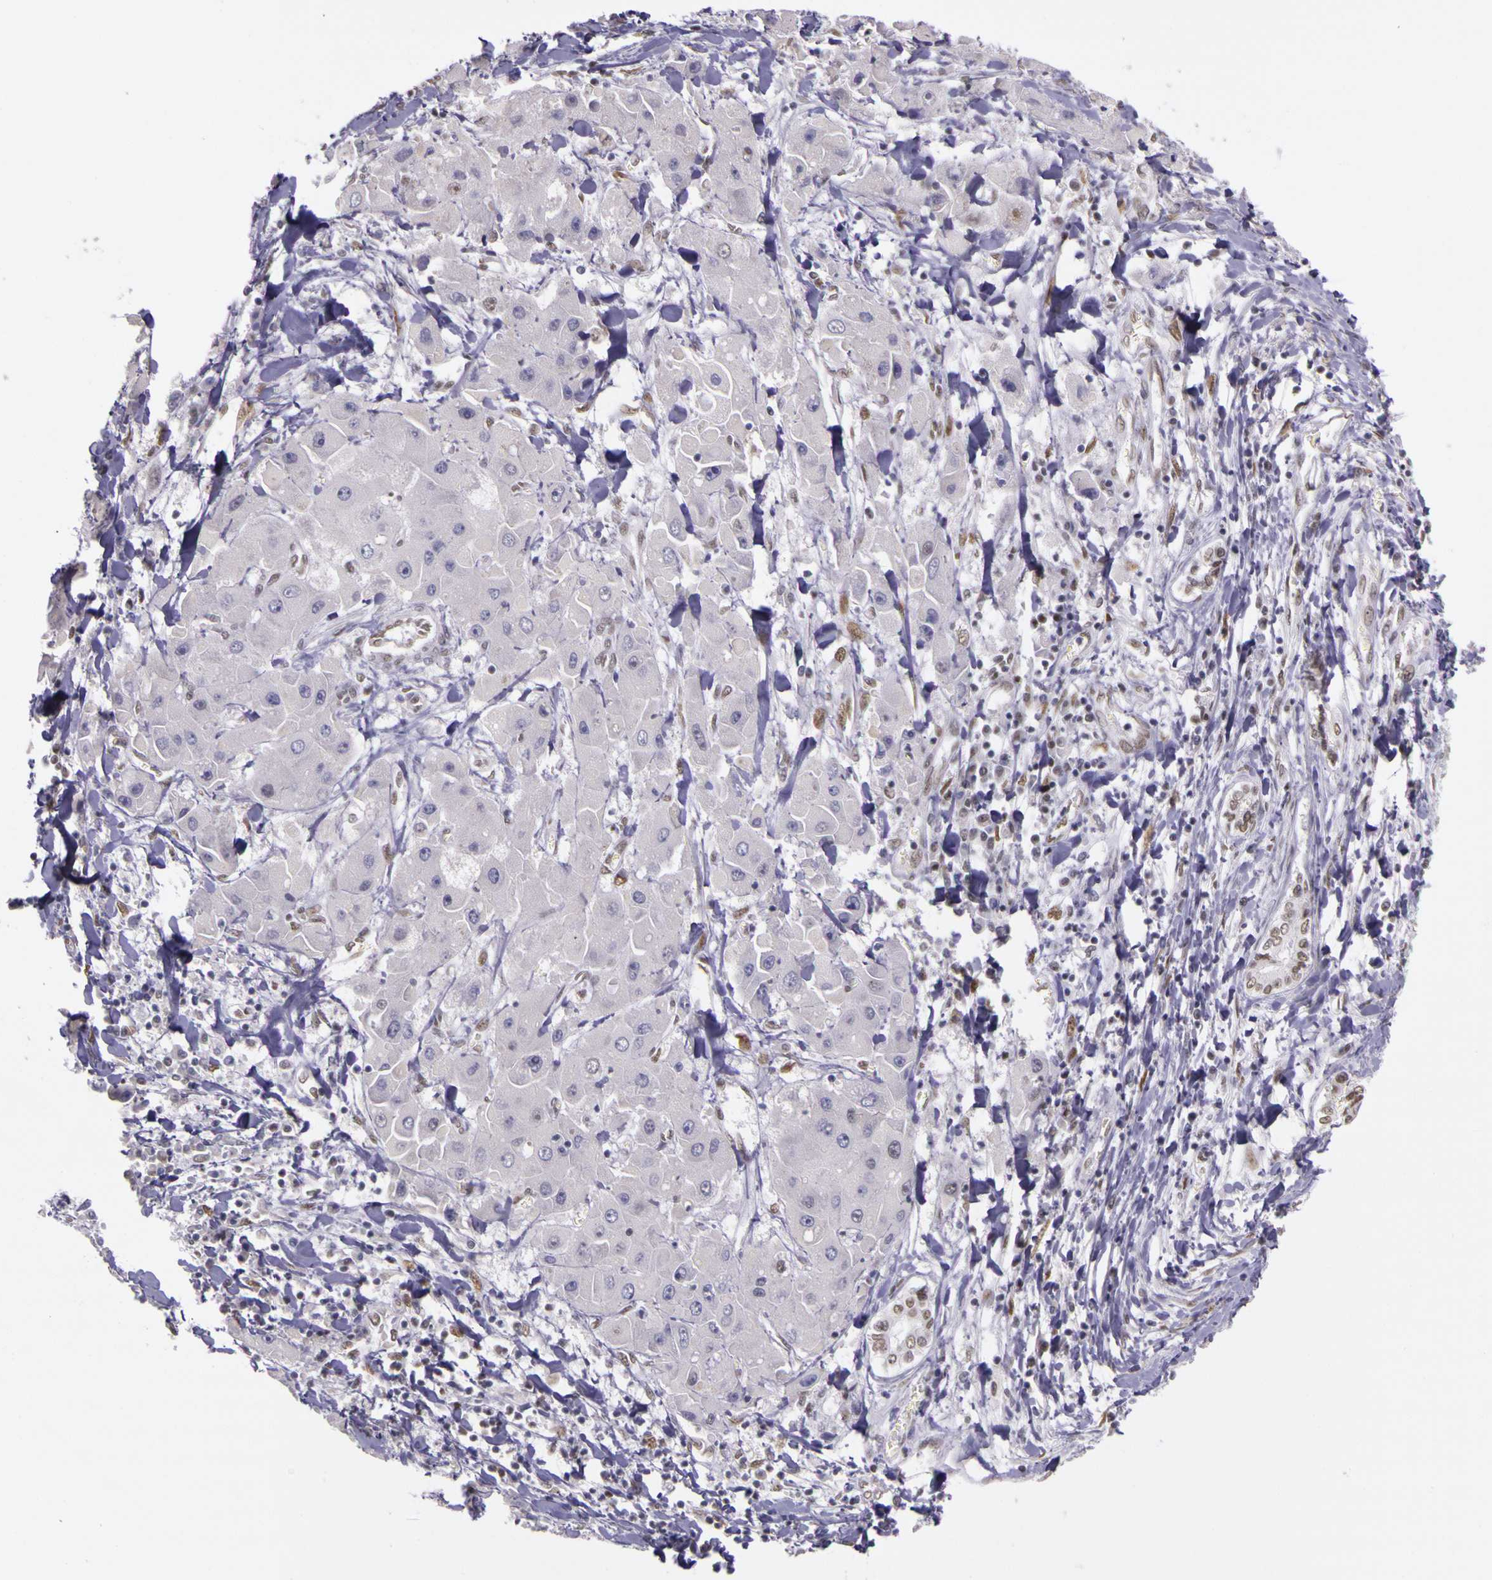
{"staining": {"intensity": "negative", "quantity": "none", "location": "none"}, "tissue": "liver cancer", "cell_type": "Tumor cells", "image_type": "cancer", "snomed": [{"axis": "morphology", "description": "Carcinoma, Hepatocellular, NOS"}, {"axis": "topography", "description": "Liver"}], "caption": "A histopathology image of liver cancer (hepatocellular carcinoma) stained for a protein reveals no brown staining in tumor cells.", "gene": "WDR13", "patient": {"sex": "male", "age": 24}}